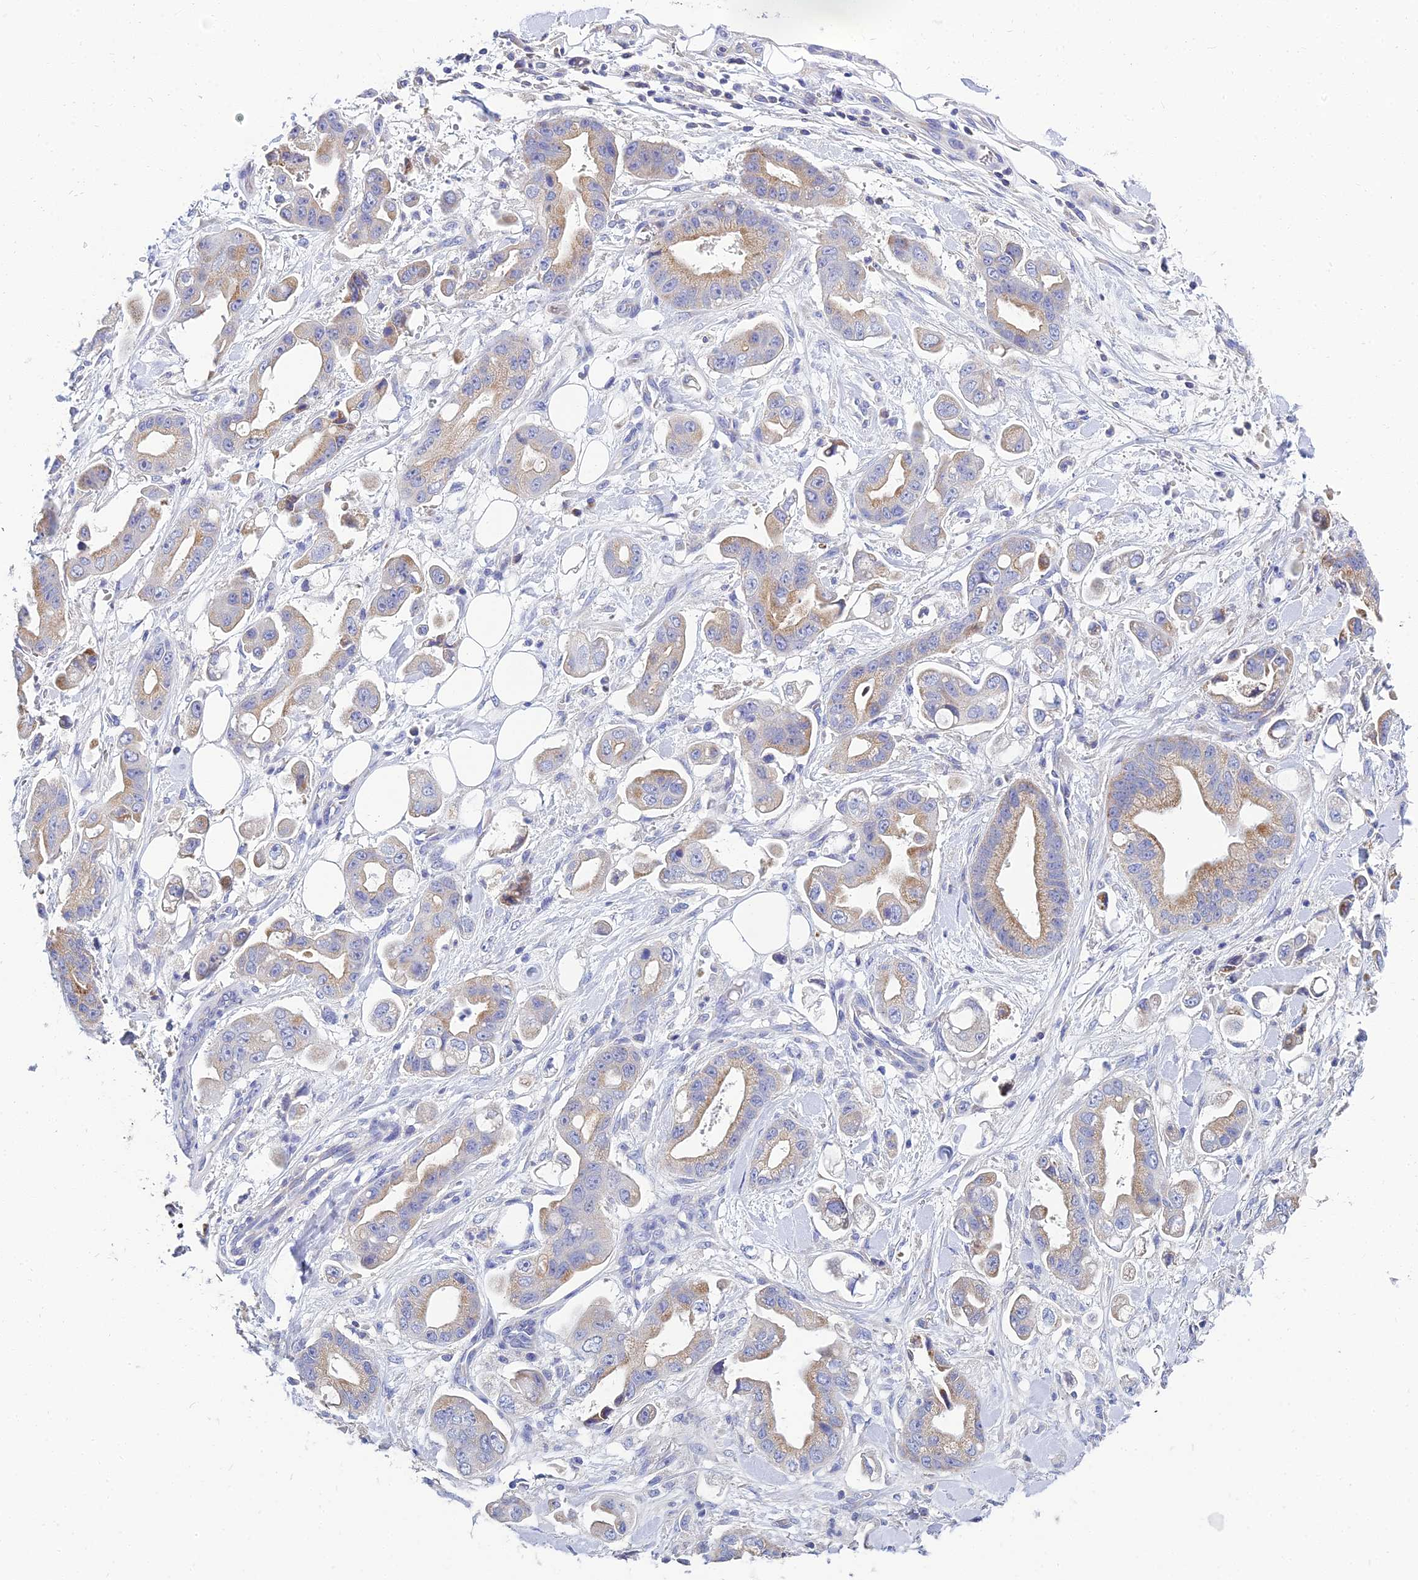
{"staining": {"intensity": "moderate", "quantity": "<25%", "location": "cytoplasmic/membranous"}, "tissue": "stomach cancer", "cell_type": "Tumor cells", "image_type": "cancer", "snomed": [{"axis": "morphology", "description": "Adenocarcinoma, NOS"}, {"axis": "topography", "description": "Stomach"}], "caption": "Stomach cancer stained with DAB immunohistochemistry displays low levels of moderate cytoplasmic/membranous staining in approximately <25% of tumor cells. Using DAB (brown) and hematoxylin (blue) stains, captured at high magnification using brightfield microscopy.", "gene": "NPY", "patient": {"sex": "male", "age": 62}}